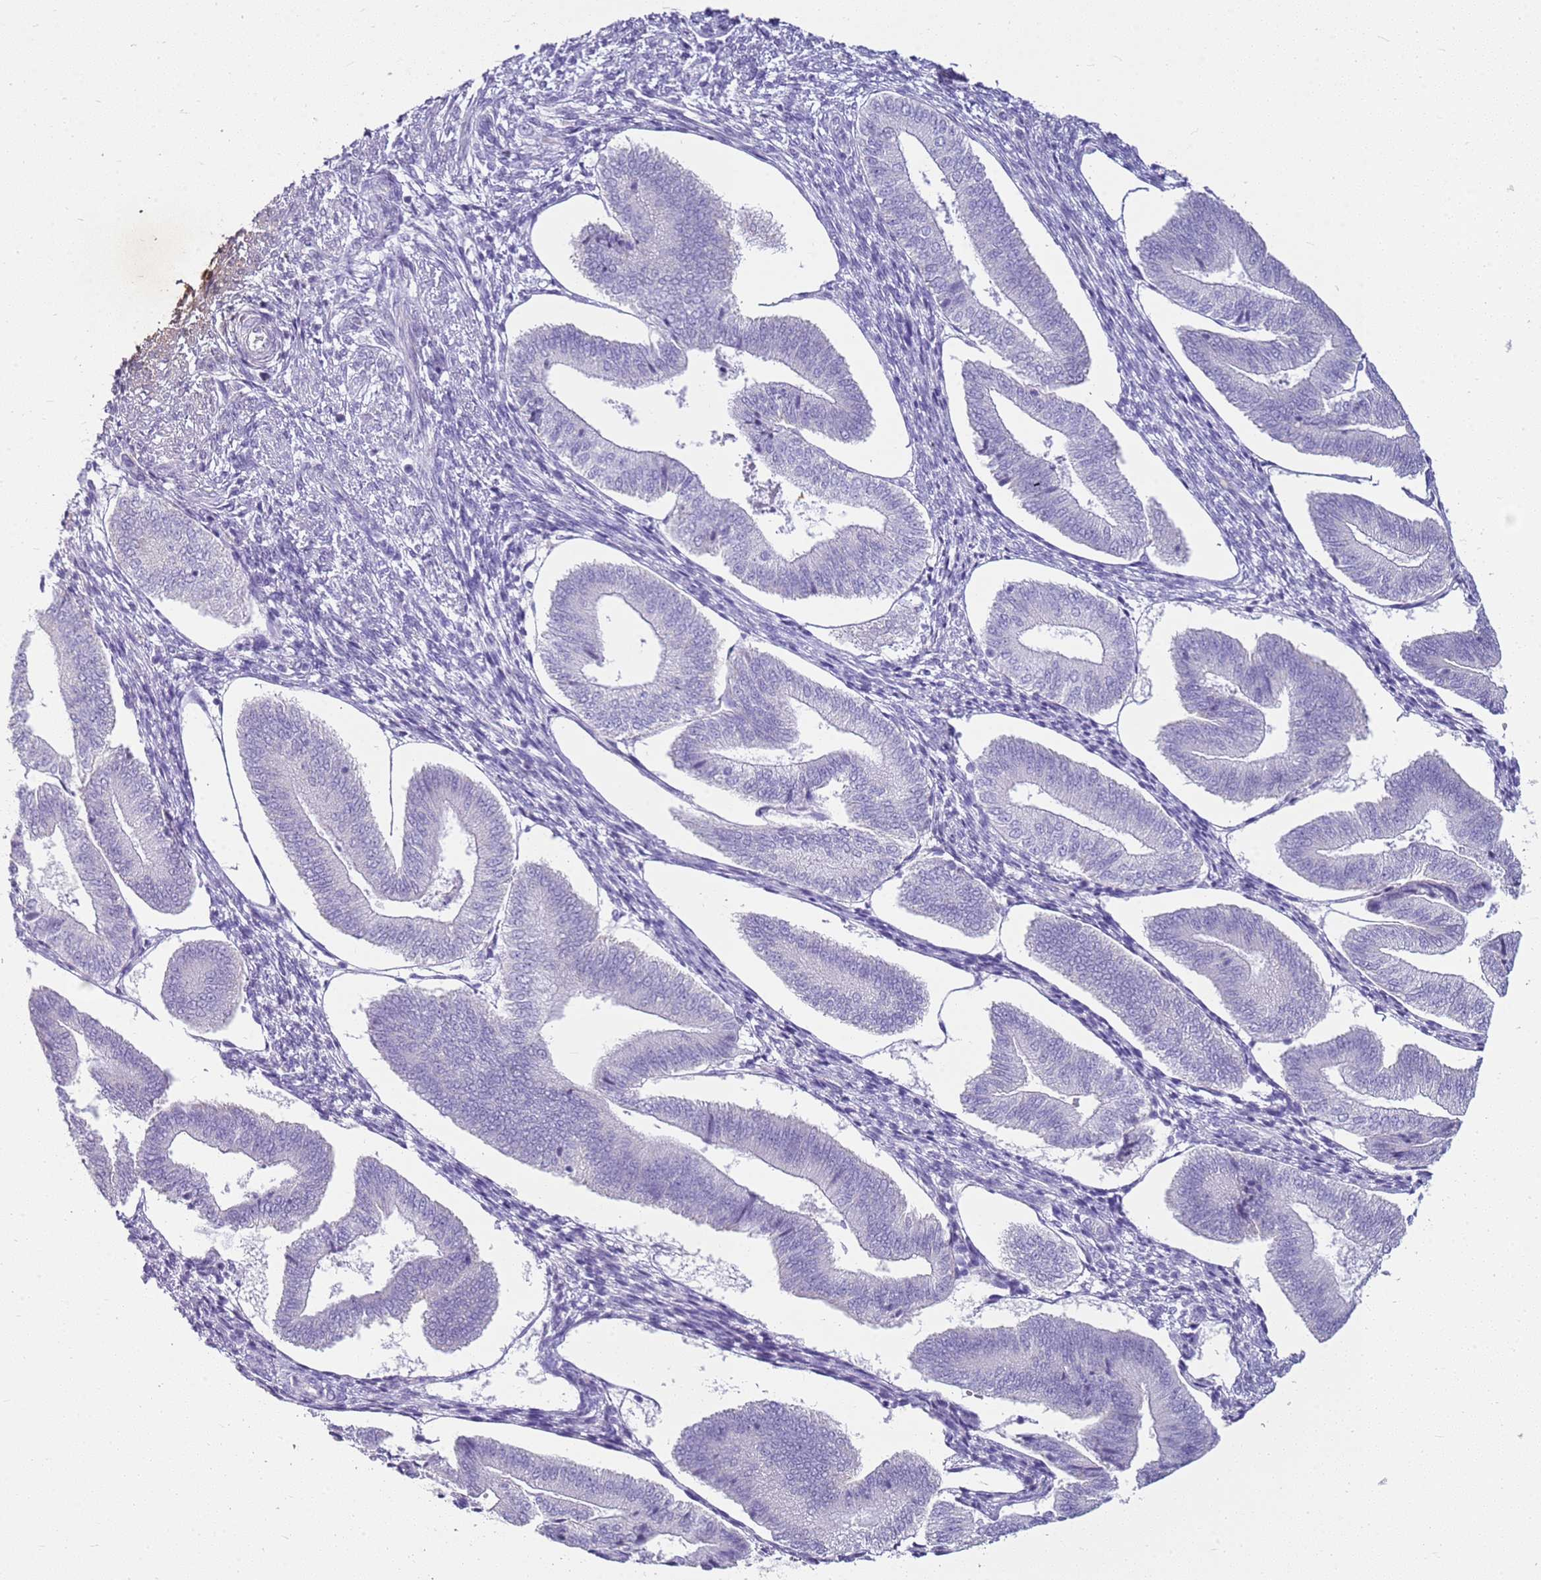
{"staining": {"intensity": "negative", "quantity": "none", "location": "none"}, "tissue": "endometrium", "cell_type": "Cells in endometrial stroma", "image_type": "normal", "snomed": [{"axis": "morphology", "description": "Normal tissue, NOS"}, {"axis": "topography", "description": "Endometrium"}], "caption": "DAB (3,3'-diaminobenzidine) immunohistochemical staining of benign human endometrium displays no significant positivity in cells in endometrial stroma. (Stains: DAB IHC with hematoxylin counter stain, Microscopy: brightfield microscopy at high magnification).", "gene": "FABP2", "patient": {"sex": "female", "age": 34}}